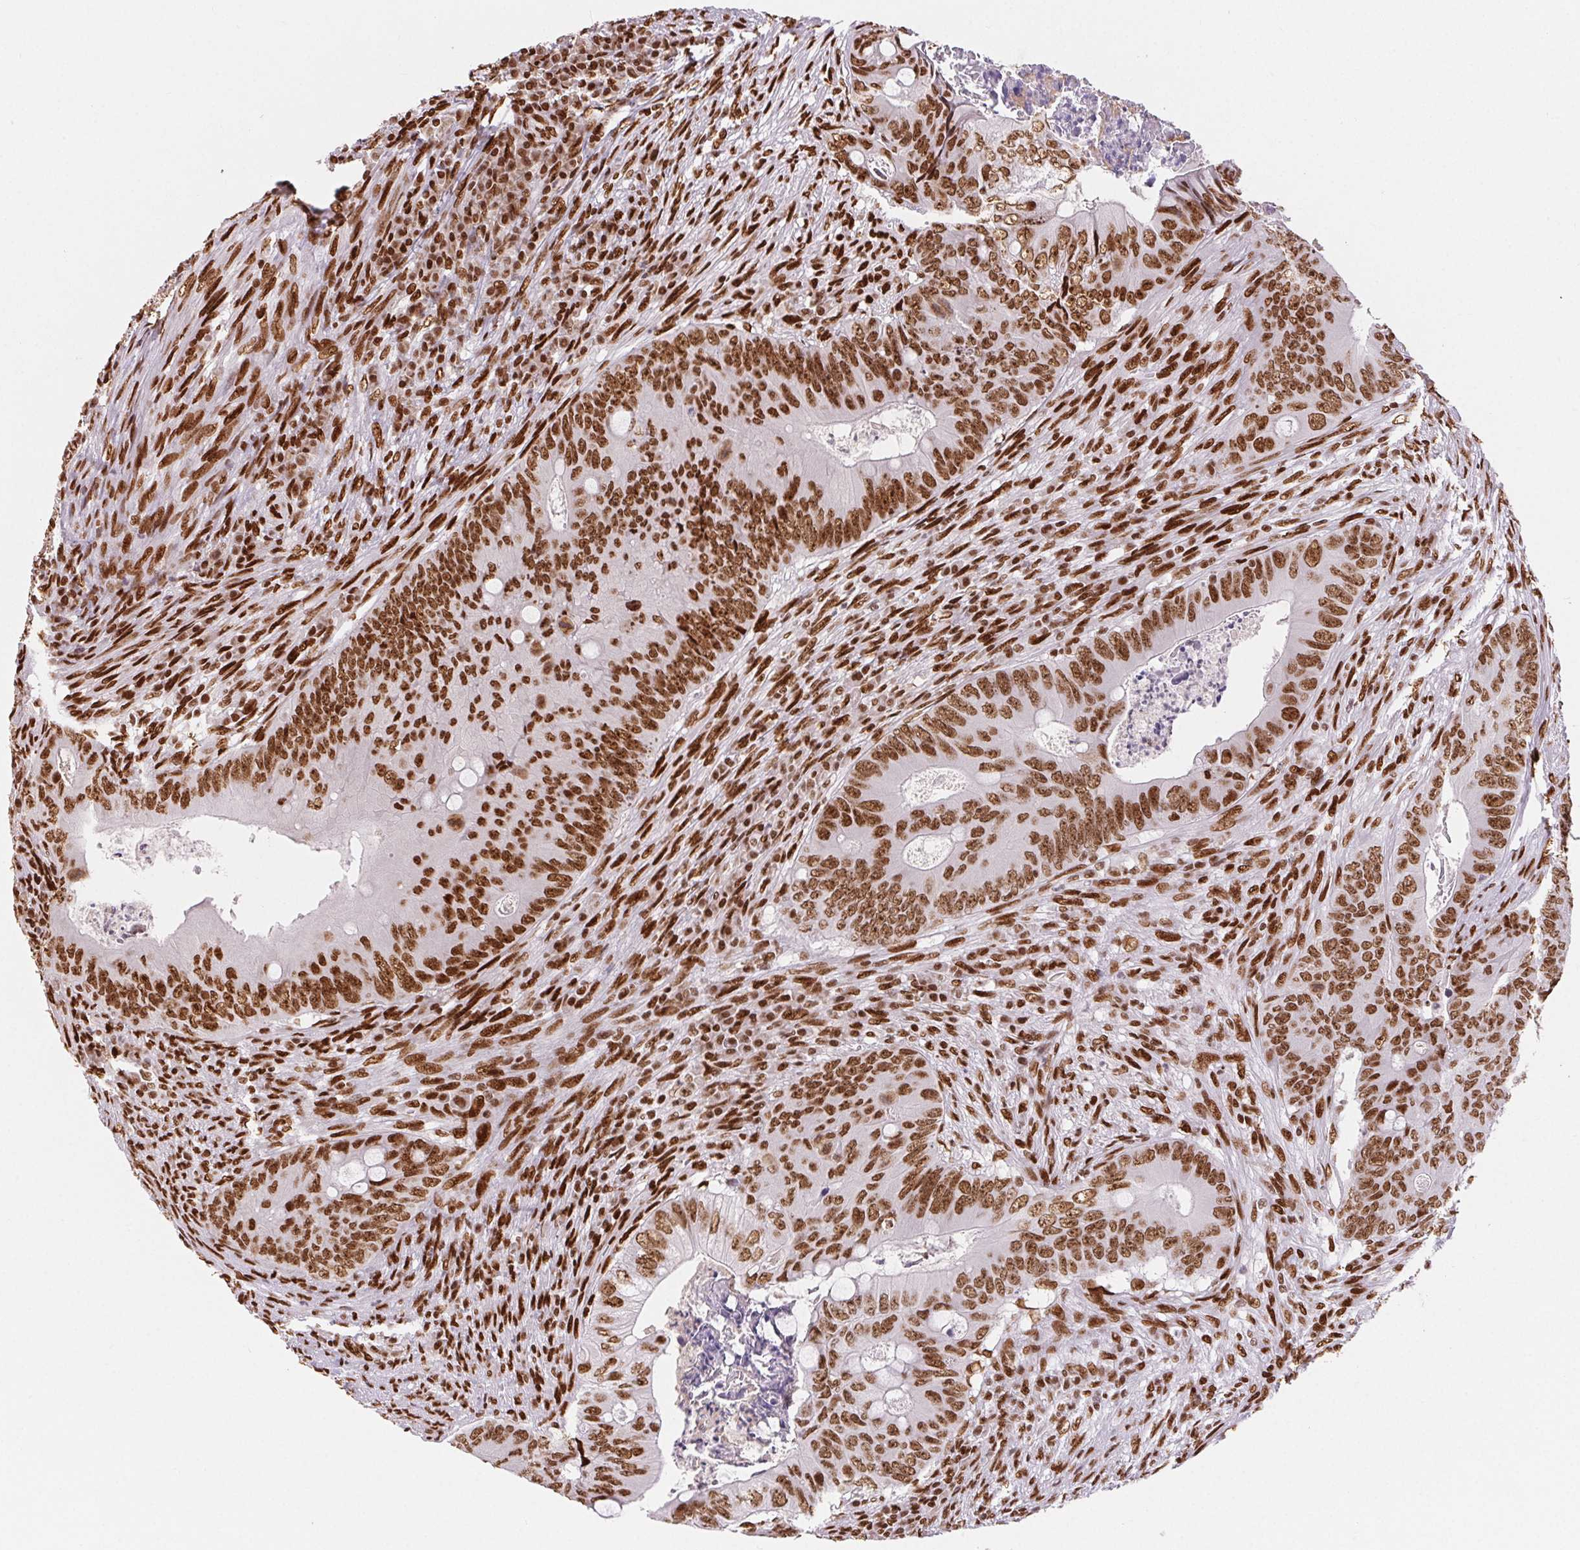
{"staining": {"intensity": "moderate", "quantity": ">75%", "location": "nuclear"}, "tissue": "colorectal cancer", "cell_type": "Tumor cells", "image_type": "cancer", "snomed": [{"axis": "morphology", "description": "Adenocarcinoma, NOS"}, {"axis": "topography", "description": "Colon"}], "caption": "Protein staining demonstrates moderate nuclear positivity in approximately >75% of tumor cells in colorectal adenocarcinoma.", "gene": "ZNF80", "patient": {"sex": "female", "age": 74}}